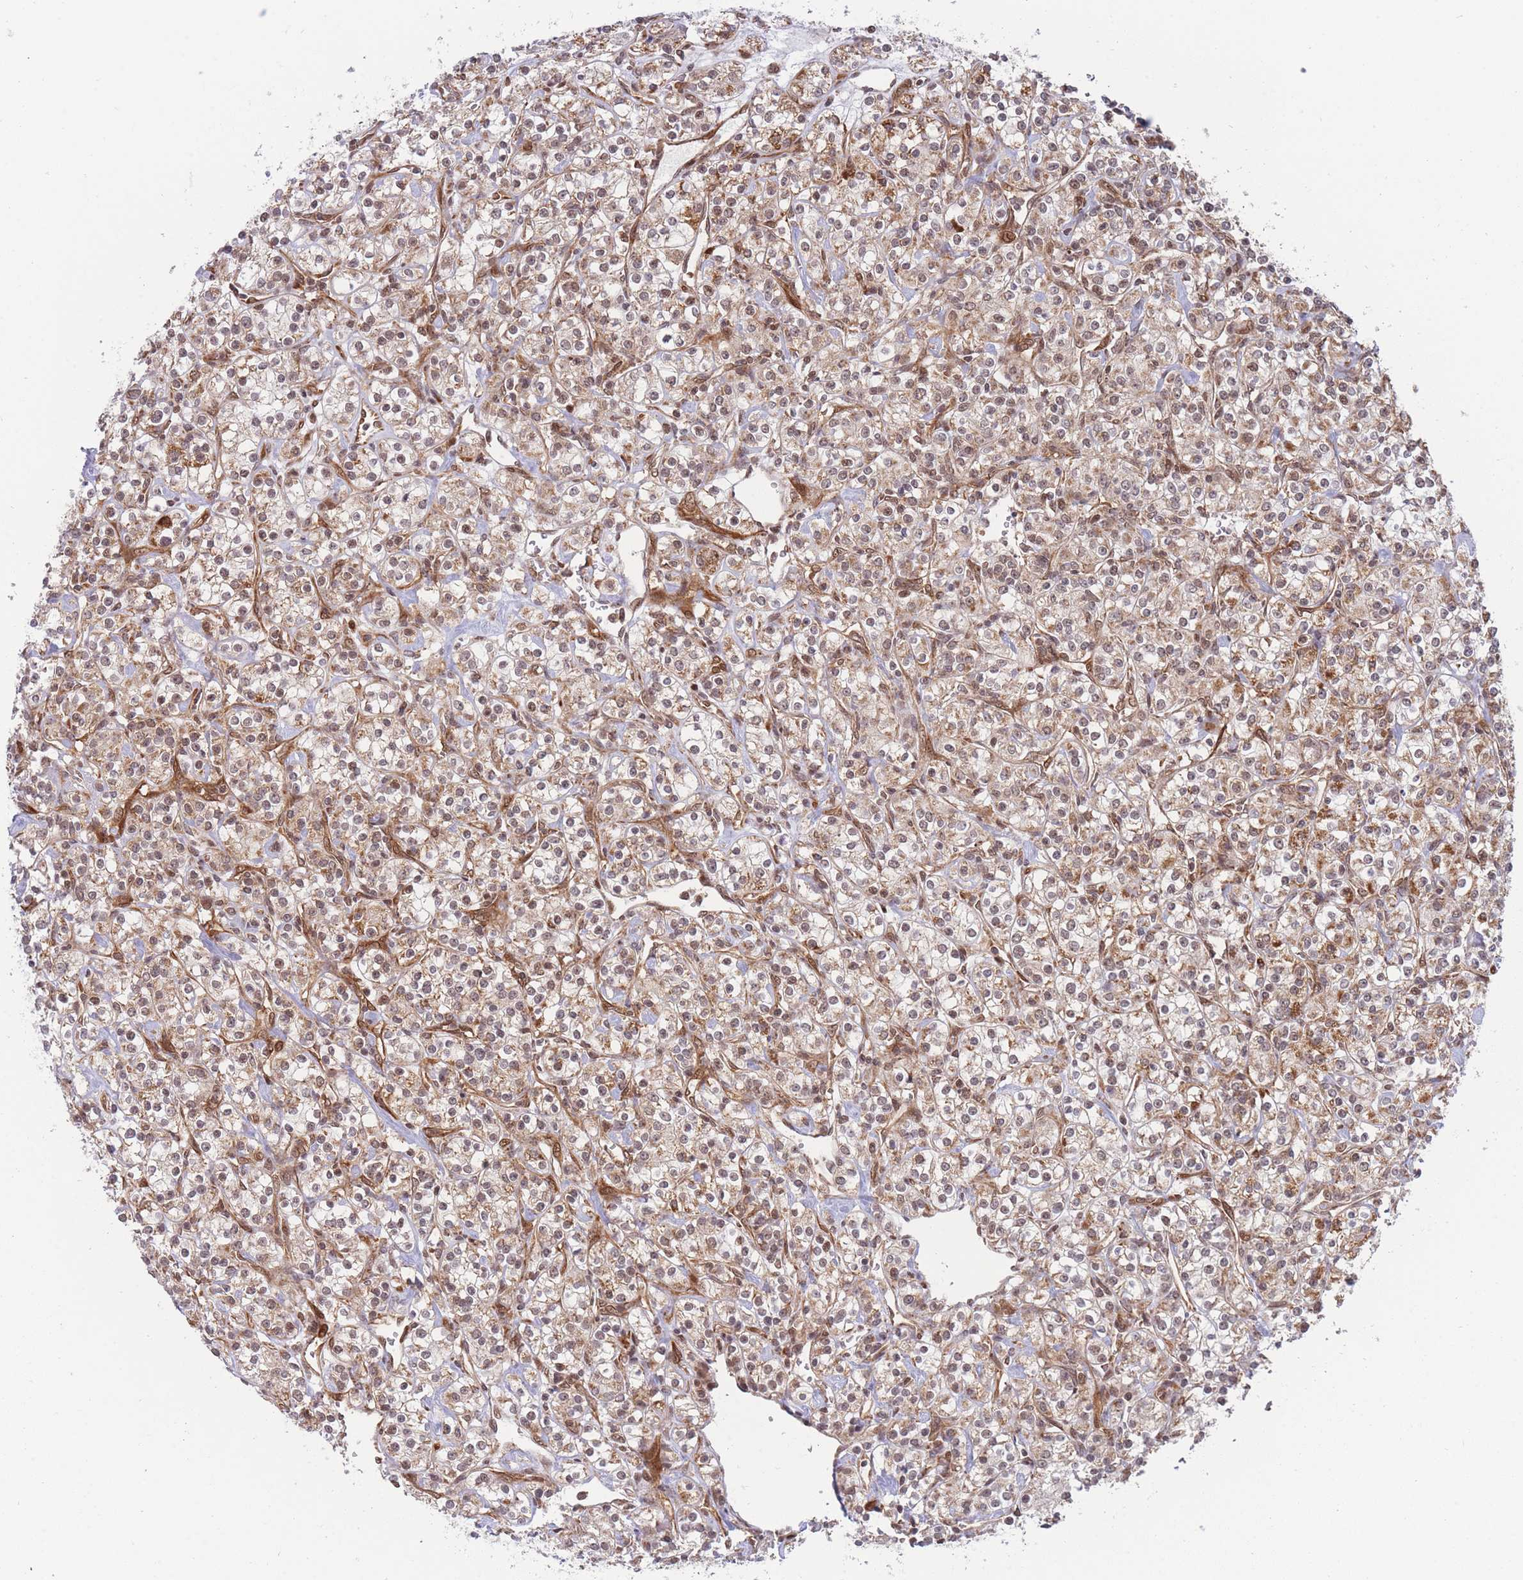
{"staining": {"intensity": "weak", "quantity": ">75%", "location": "cytoplasmic/membranous,nuclear"}, "tissue": "renal cancer", "cell_type": "Tumor cells", "image_type": "cancer", "snomed": [{"axis": "morphology", "description": "Adenocarcinoma, NOS"}, {"axis": "topography", "description": "Kidney"}], "caption": "A brown stain labels weak cytoplasmic/membranous and nuclear expression of a protein in renal adenocarcinoma tumor cells.", "gene": "BOD1L1", "patient": {"sex": "male", "age": 77}}